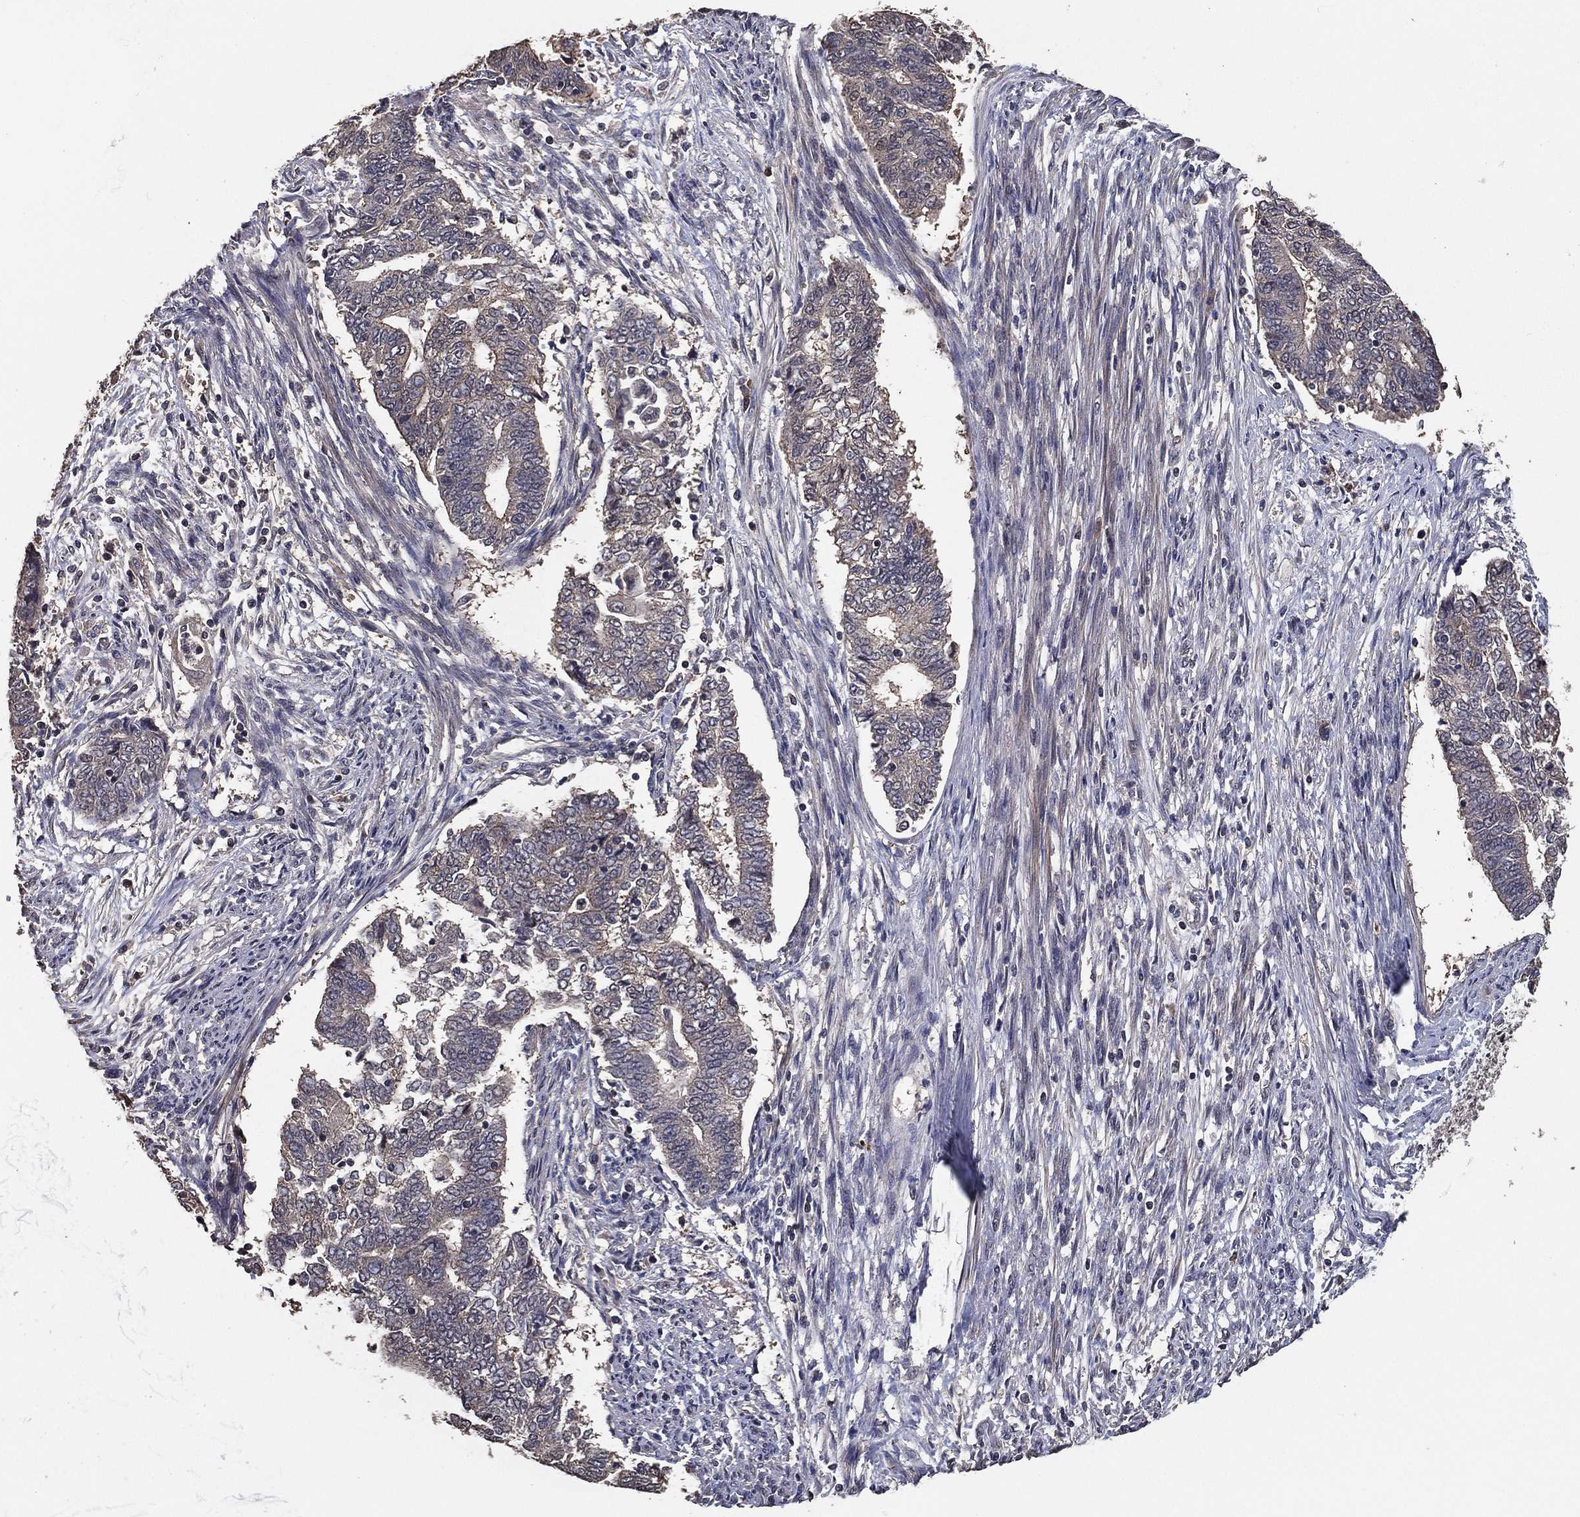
{"staining": {"intensity": "negative", "quantity": "none", "location": "none"}, "tissue": "endometrial cancer", "cell_type": "Tumor cells", "image_type": "cancer", "snomed": [{"axis": "morphology", "description": "Adenocarcinoma, NOS"}, {"axis": "topography", "description": "Endometrium"}], "caption": "IHC photomicrograph of neoplastic tissue: human adenocarcinoma (endometrial) stained with DAB demonstrates no significant protein positivity in tumor cells.", "gene": "PCNT", "patient": {"sex": "female", "age": 65}}